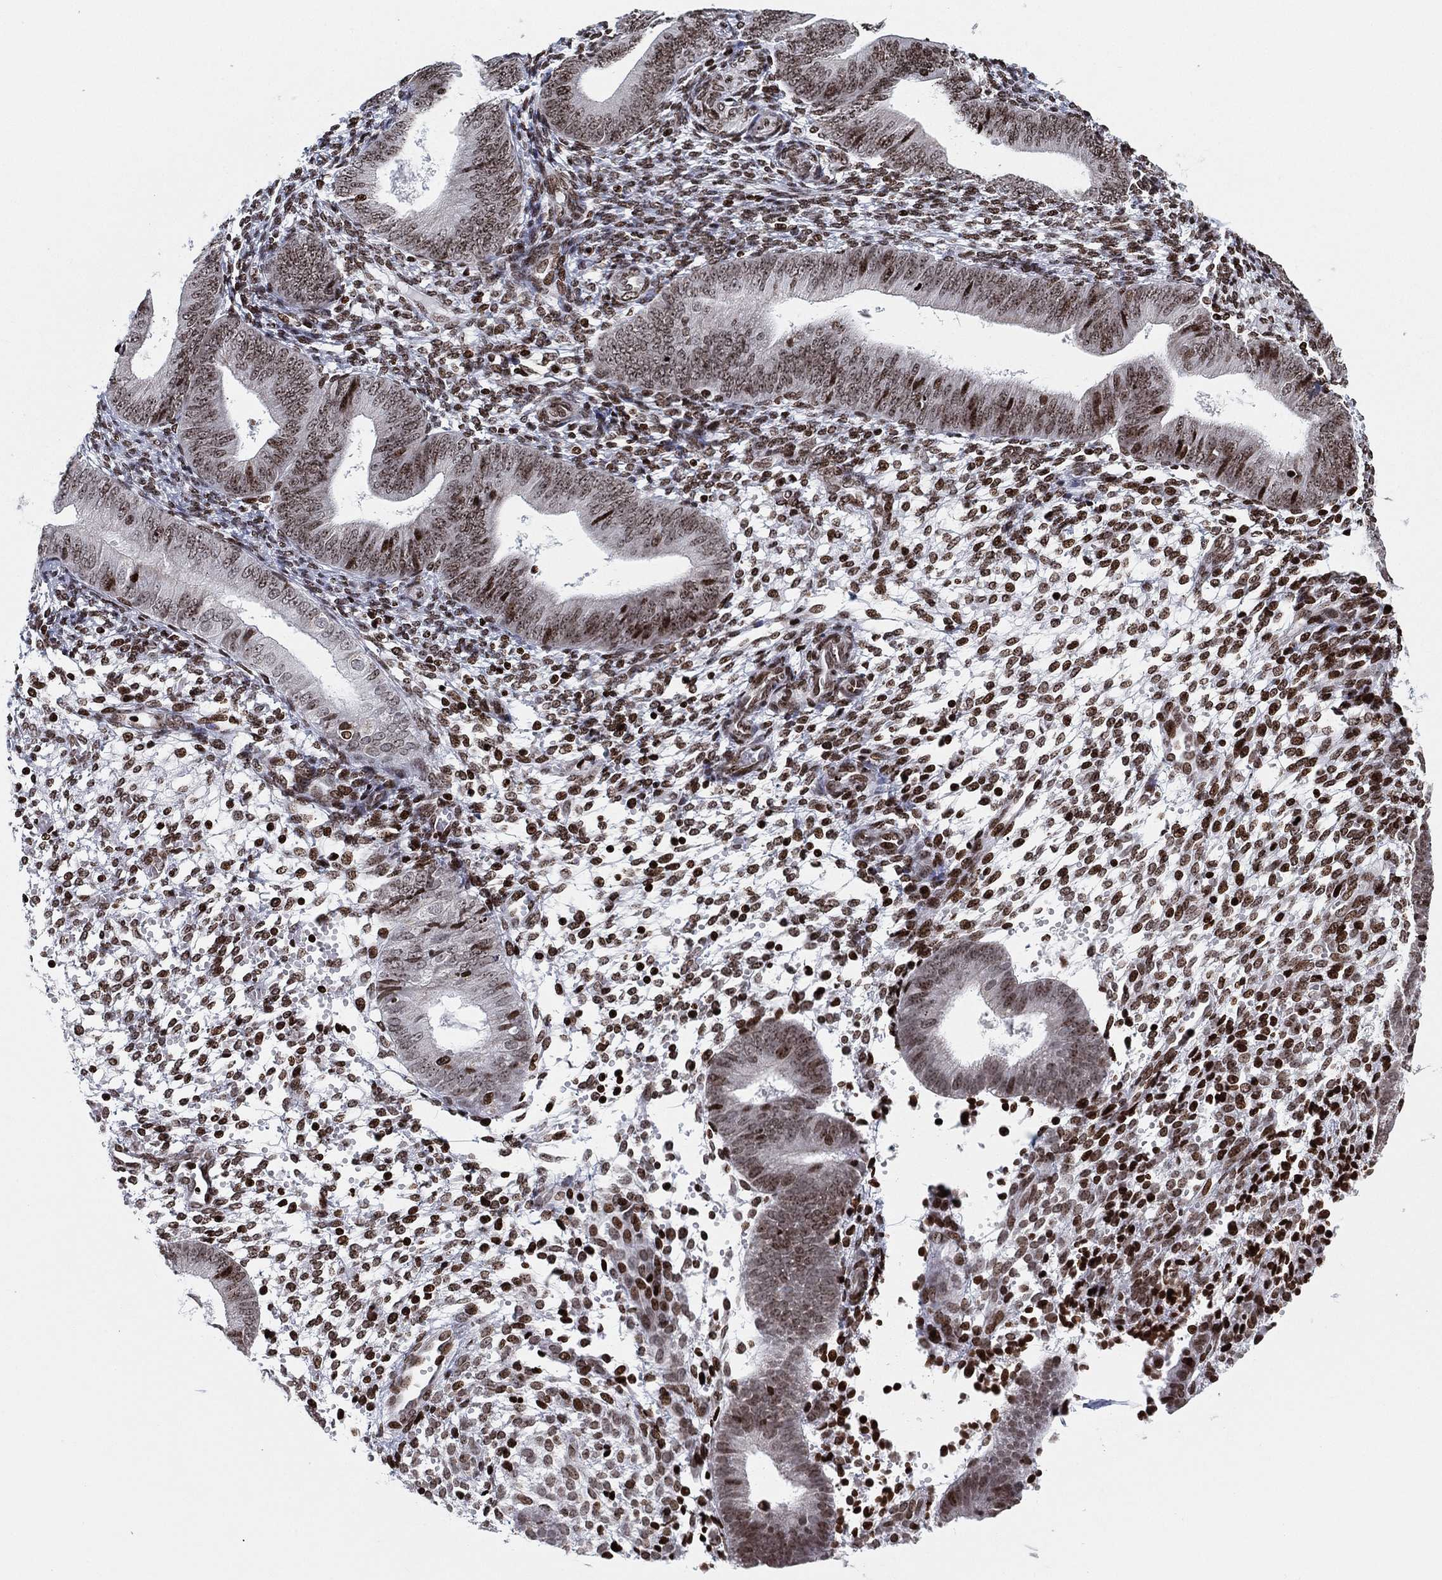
{"staining": {"intensity": "strong", "quantity": ">75%", "location": "nuclear"}, "tissue": "endometrium", "cell_type": "Cells in endometrial stroma", "image_type": "normal", "snomed": [{"axis": "morphology", "description": "Normal tissue, NOS"}, {"axis": "topography", "description": "Endometrium"}], "caption": "IHC micrograph of benign endometrium stained for a protein (brown), which reveals high levels of strong nuclear staining in about >75% of cells in endometrial stroma.", "gene": "MFSD14A", "patient": {"sex": "female", "age": 39}}